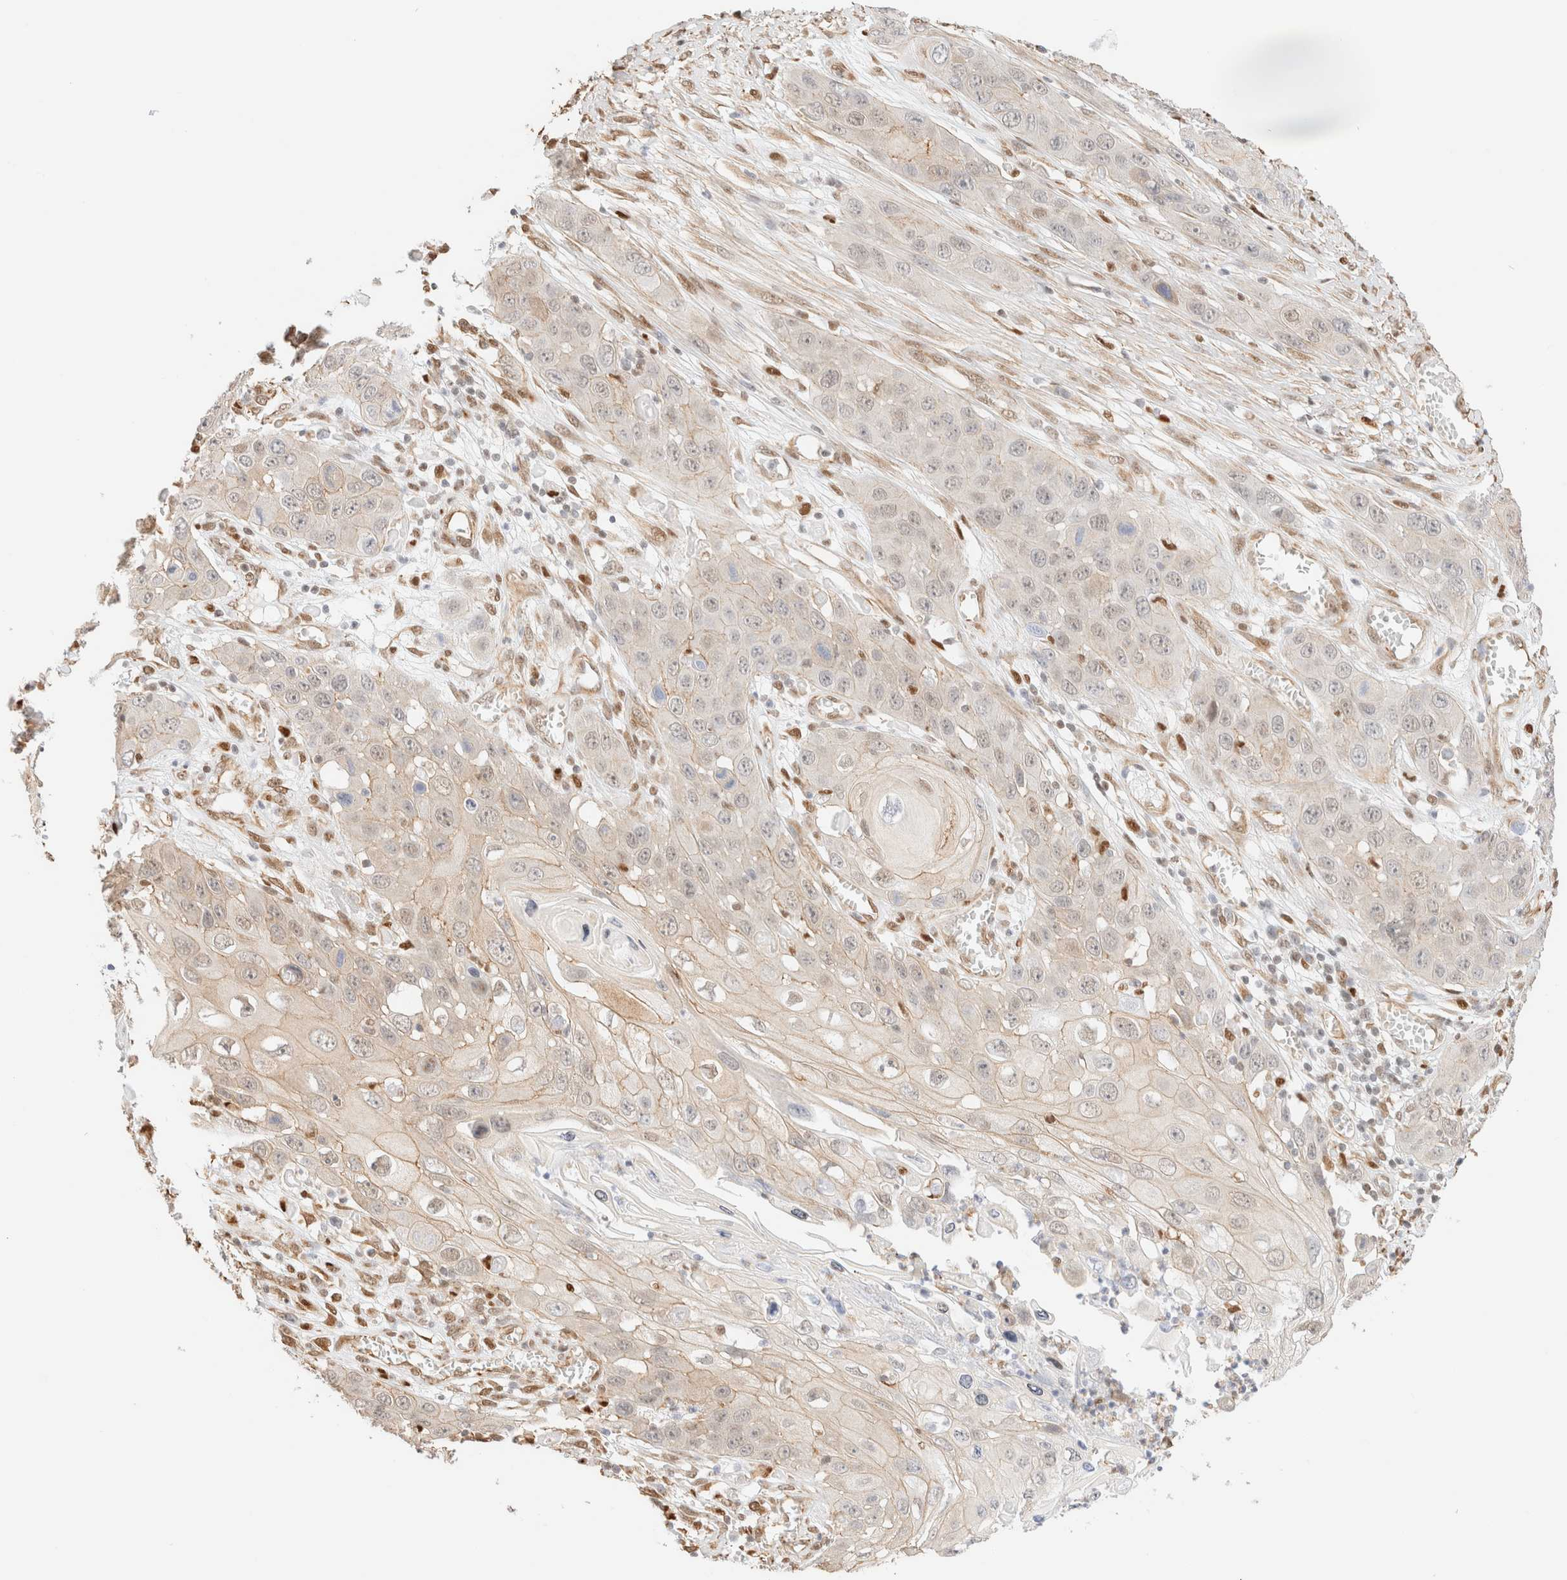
{"staining": {"intensity": "weak", "quantity": "25%-75%", "location": "cytoplasmic/membranous"}, "tissue": "skin cancer", "cell_type": "Tumor cells", "image_type": "cancer", "snomed": [{"axis": "morphology", "description": "Squamous cell carcinoma, NOS"}, {"axis": "topography", "description": "Skin"}], "caption": "Protein staining of skin cancer (squamous cell carcinoma) tissue demonstrates weak cytoplasmic/membranous expression in about 25%-75% of tumor cells.", "gene": "ARID5A", "patient": {"sex": "male", "age": 55}}